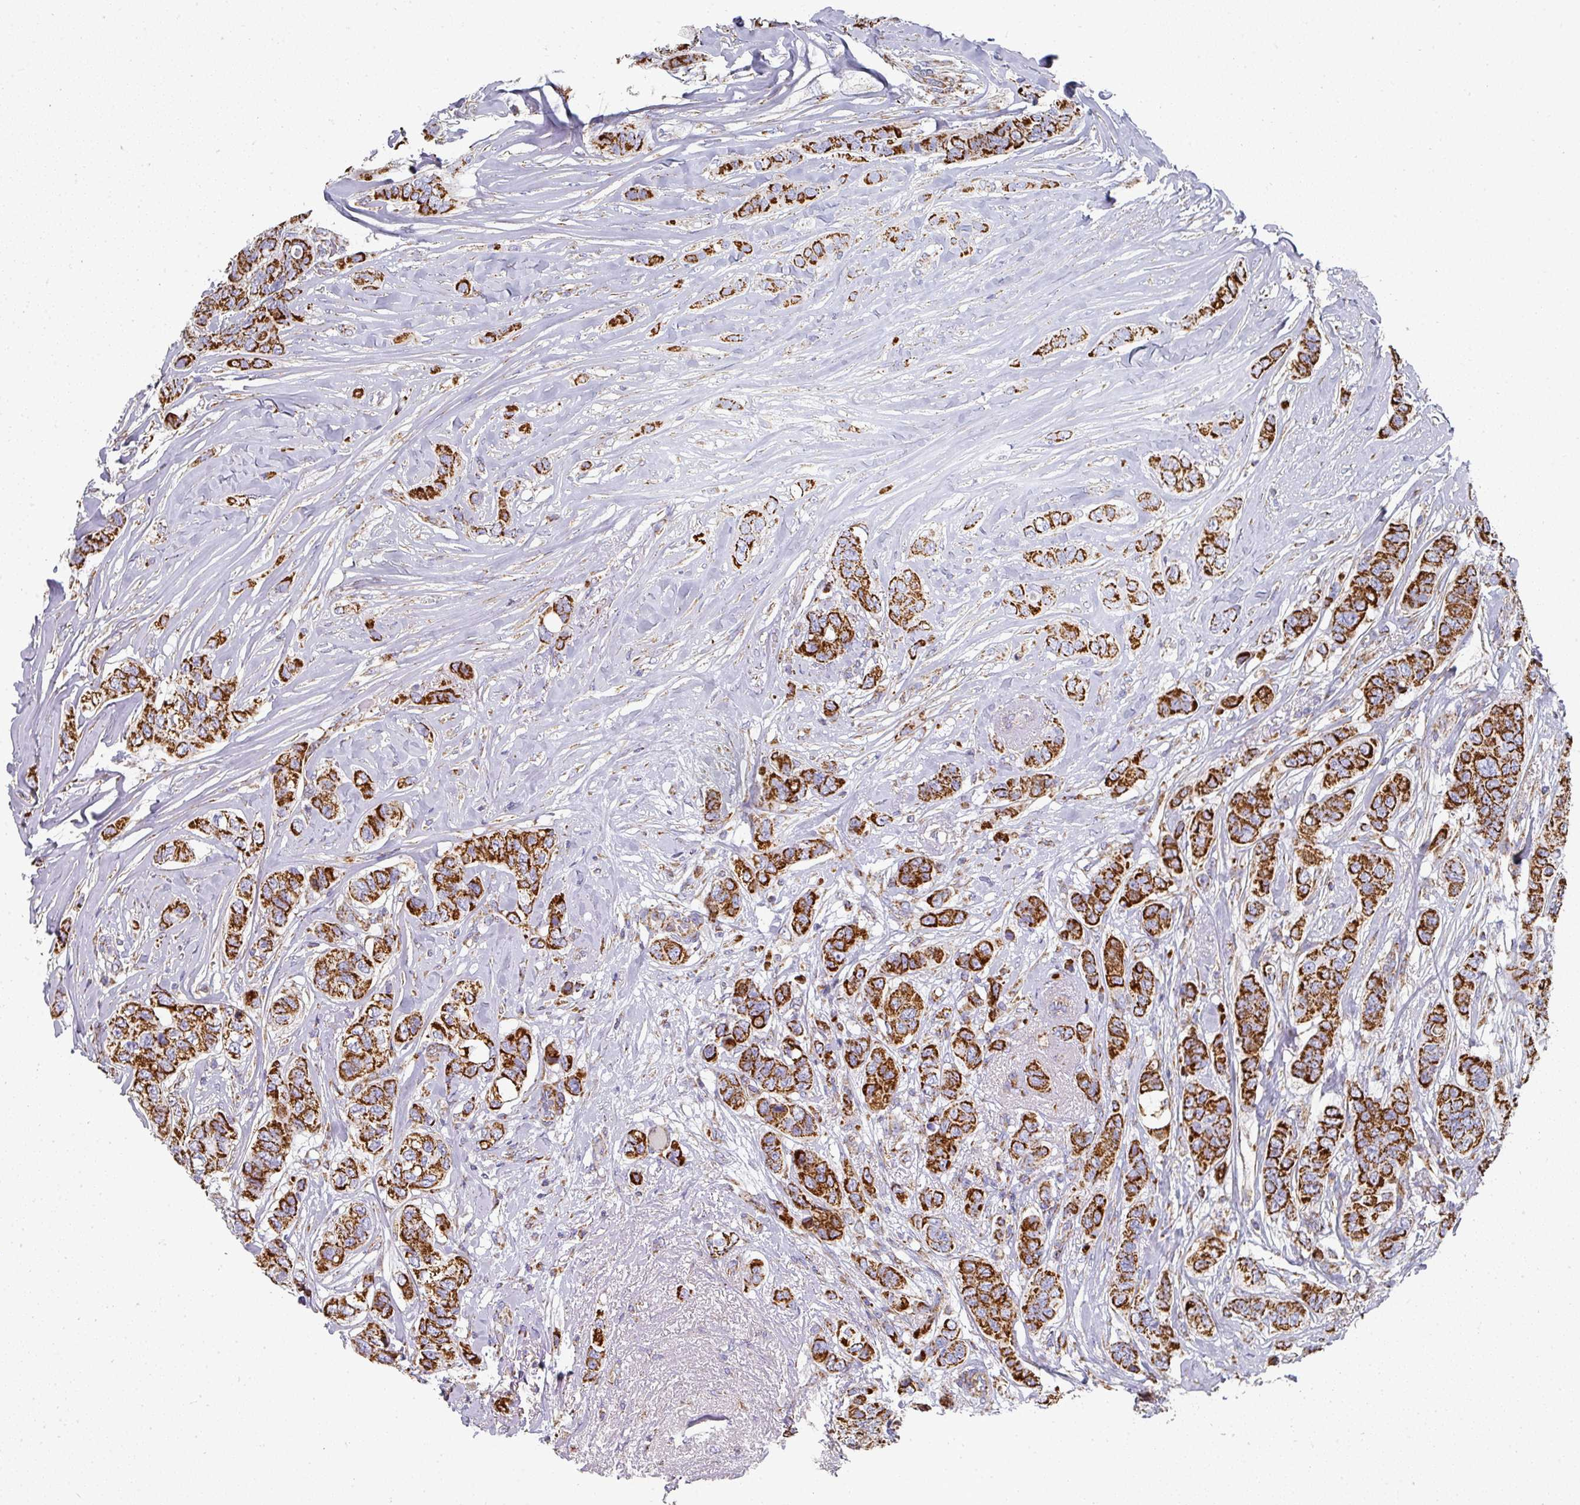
{"staining": {"intensity": "strong", "quantity": ">75%", "location": "cytoplasmic/membranous"}, "tissue": "breast cancer", "cell_type": "Tumor cells", "image_type": "cancer", "snomed": [{"axis": "morphology", "description": "Lobular carcinoma"}, {"axis": "topography", "description": "Breast"}], "caption": "Immunohistochemical staining of human breast cancer displays high levels of strong cytoplasmic/membranous protein expression in approximately >75% of tumor cells.", "gene": "UQCRFS1", "patient": {"sex": "female", "age": 51}}